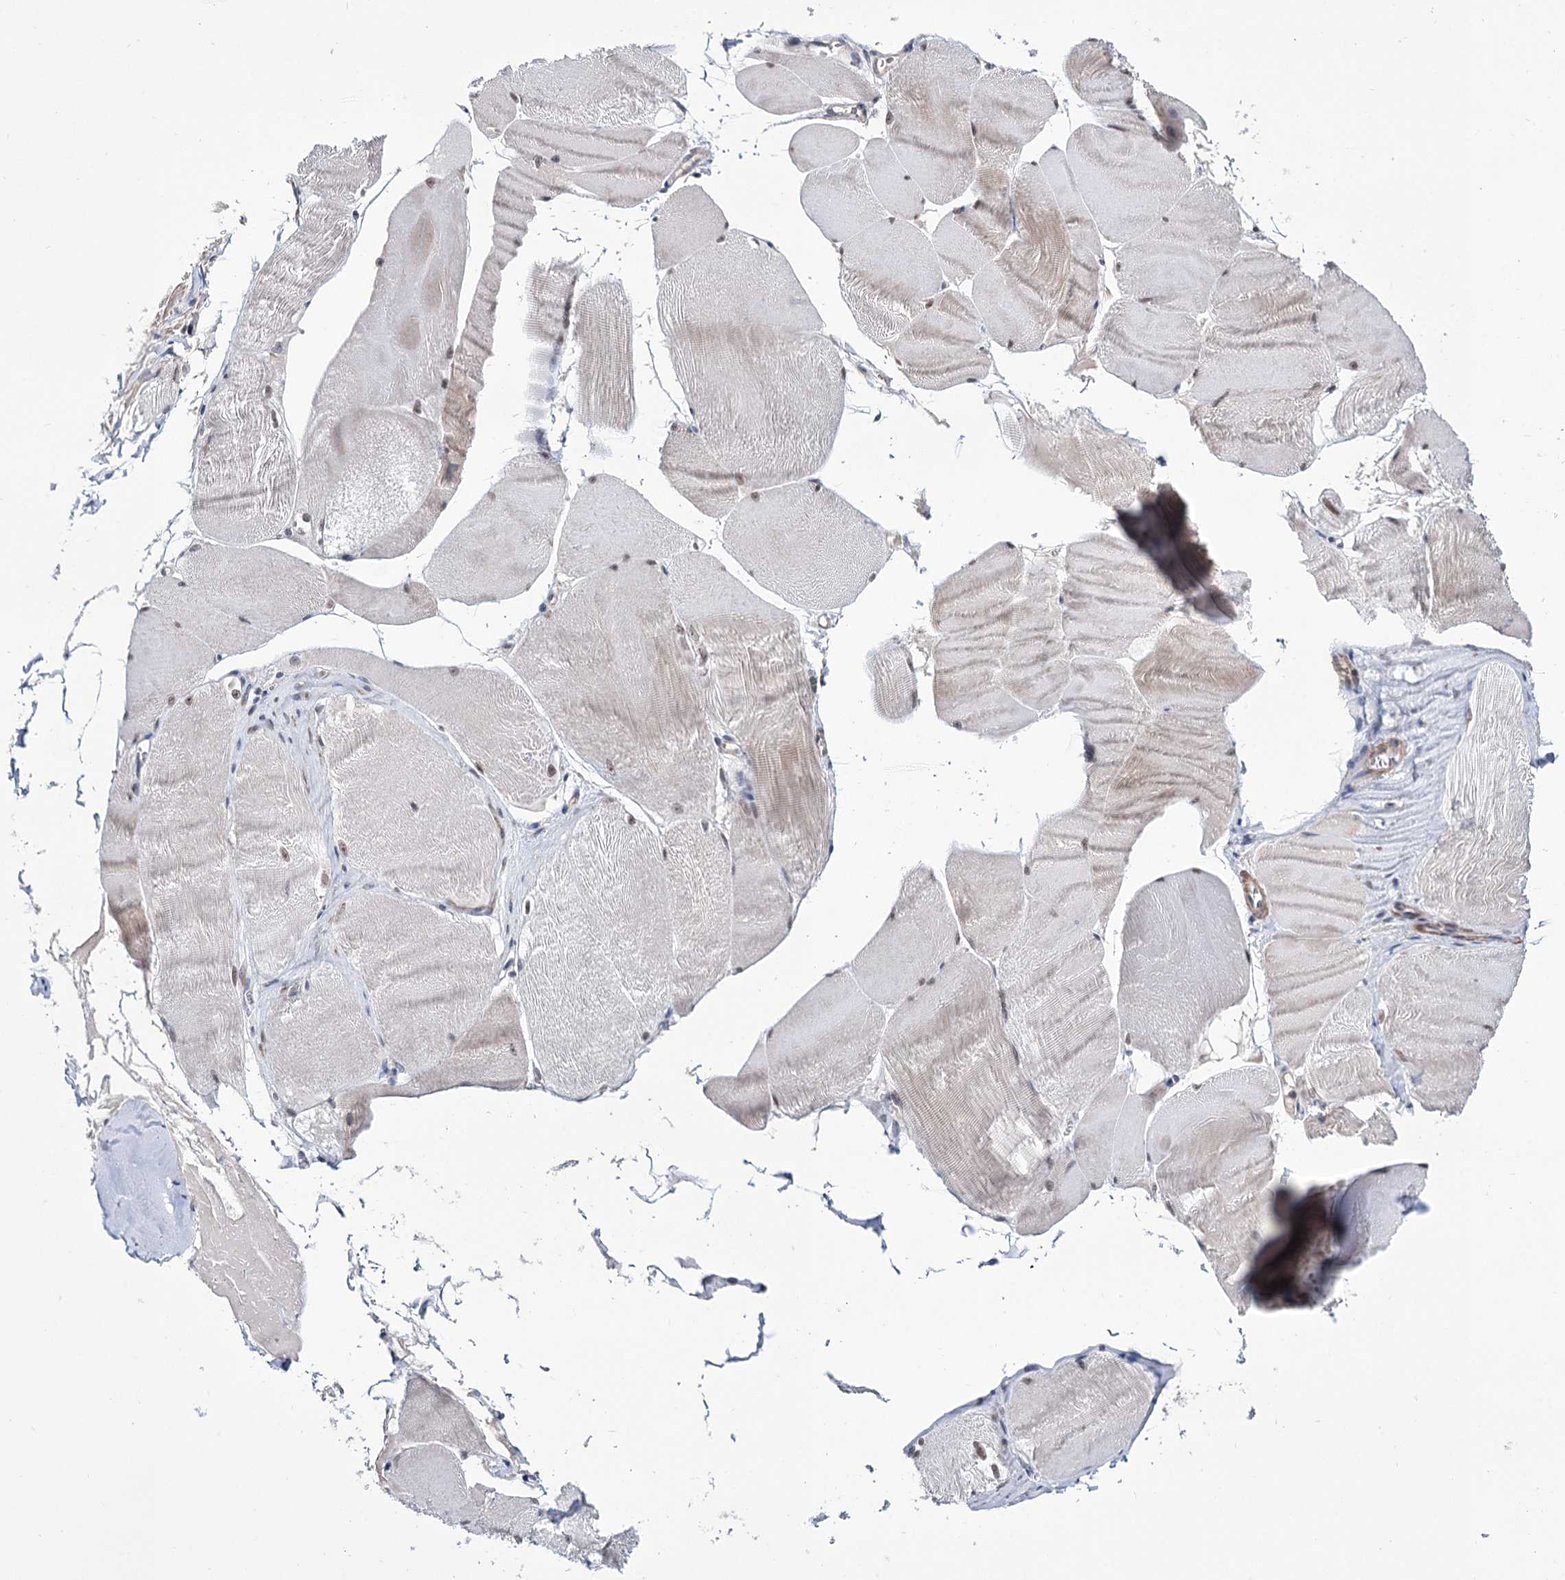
{"staining": {"intensity": "moderate", "quantity": "25%-75%", "location": "cytoplasmic/membranous,nuclear"}, "tissue": "skeletal muscle", "cell_type": "Myocytes", "image_type": "normal", "snomed": [{"axis": "morphology", "description": "Normal tissue, NOS"}, {"axis": "morphology", "description": "Basal cell carcinoma"}, {"axis": "topography", "description": "Skeletal muscle"}], "caption": "Moderate cytoplasmic/membranous,nuclear positivity for a protein is appreciated in about 25%-75% of myocytes of normal skeletal muscle using immunohistochemistry.", "gene": "PPRC1", "patient": {"sex": "female", "age": 64}}